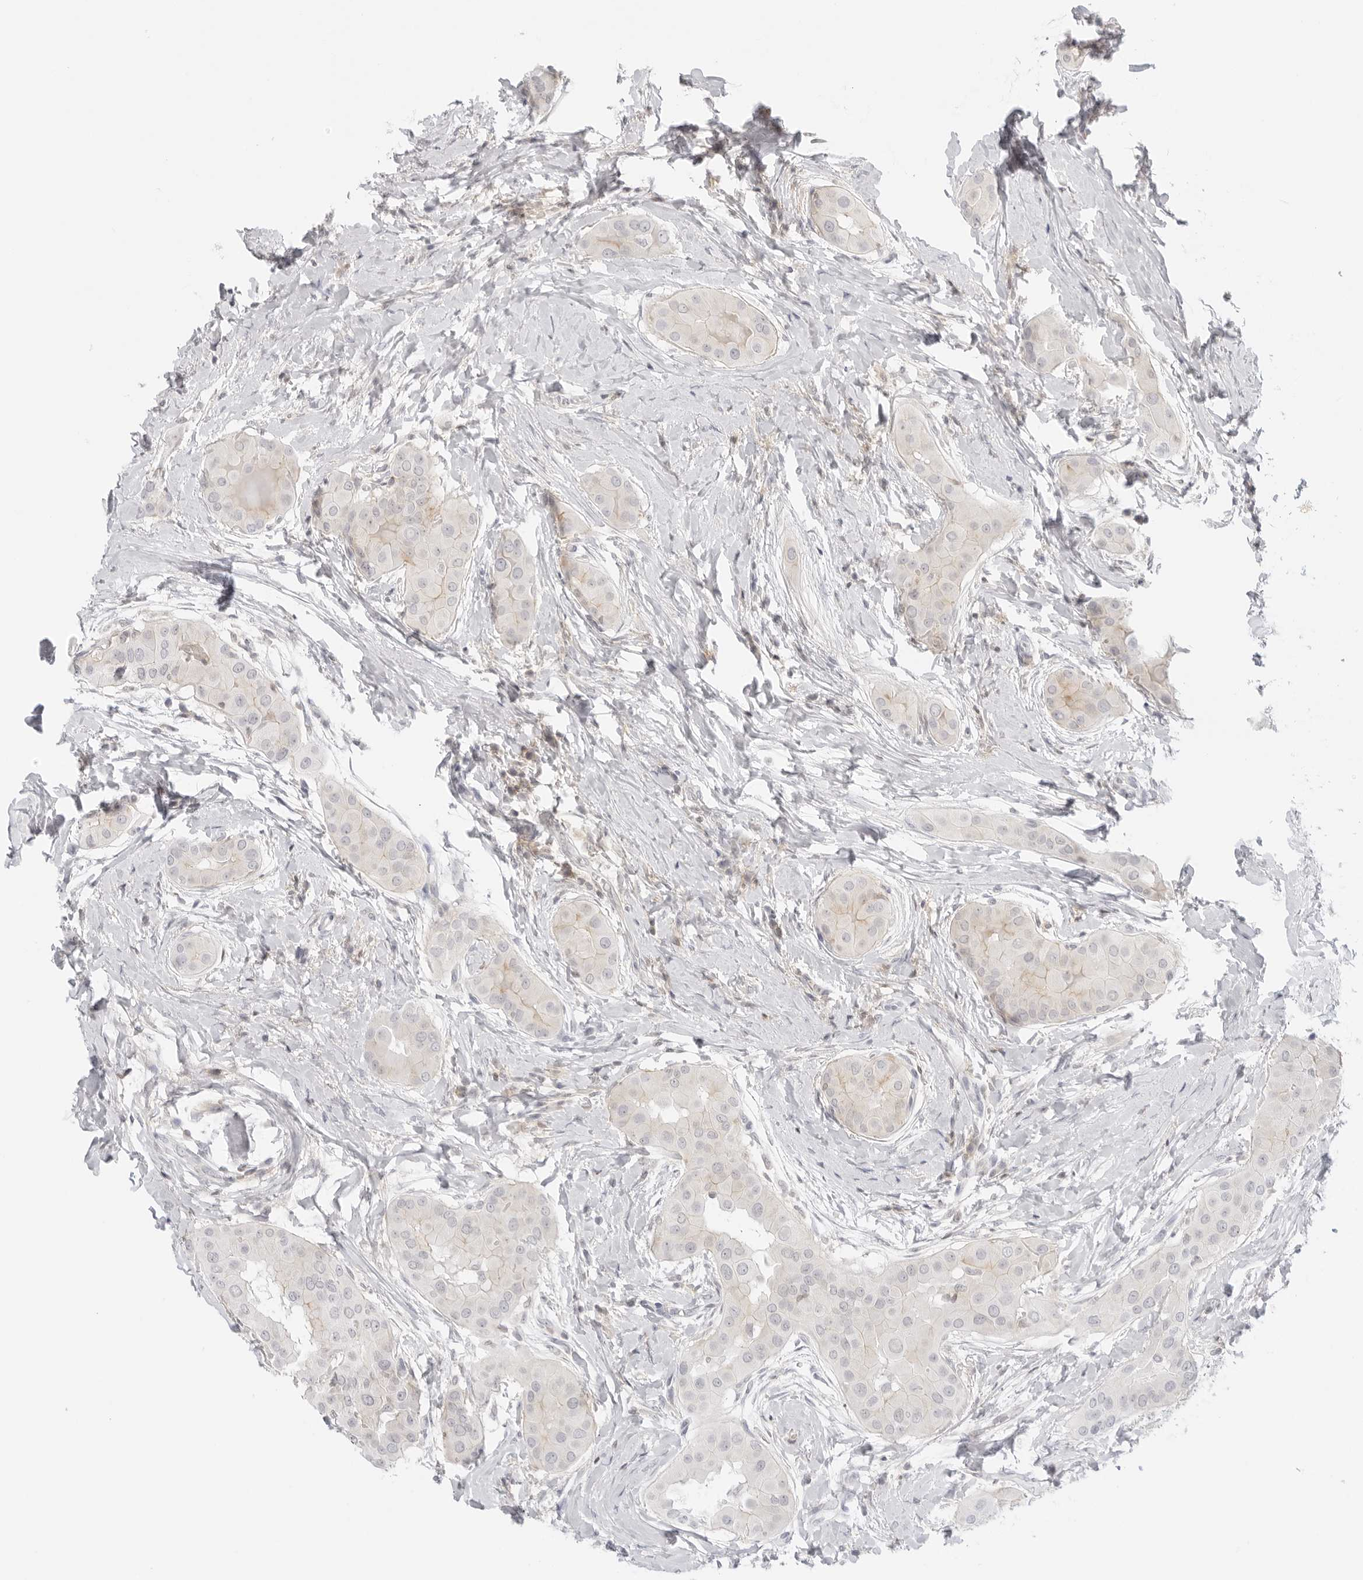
{"staining": {"intensity": "negative", "quantity": "none", "location": "none"}, "tissue": "thyroid cancer", "cell_type": "Tumor cells", "image_type": "cancer", "snomed": [{"axis": "morphology", "description": "Papillary adenocarcinoma, NOS"}, {"axis": "topography", "description": "Thyroid gland"}], "caption": "Tumor cells show no significant protein staining in papillary adenocarcinoma (thyroid).", "gene": "TNFRSF14", "patient": {"sex": "male", "age": 33}}